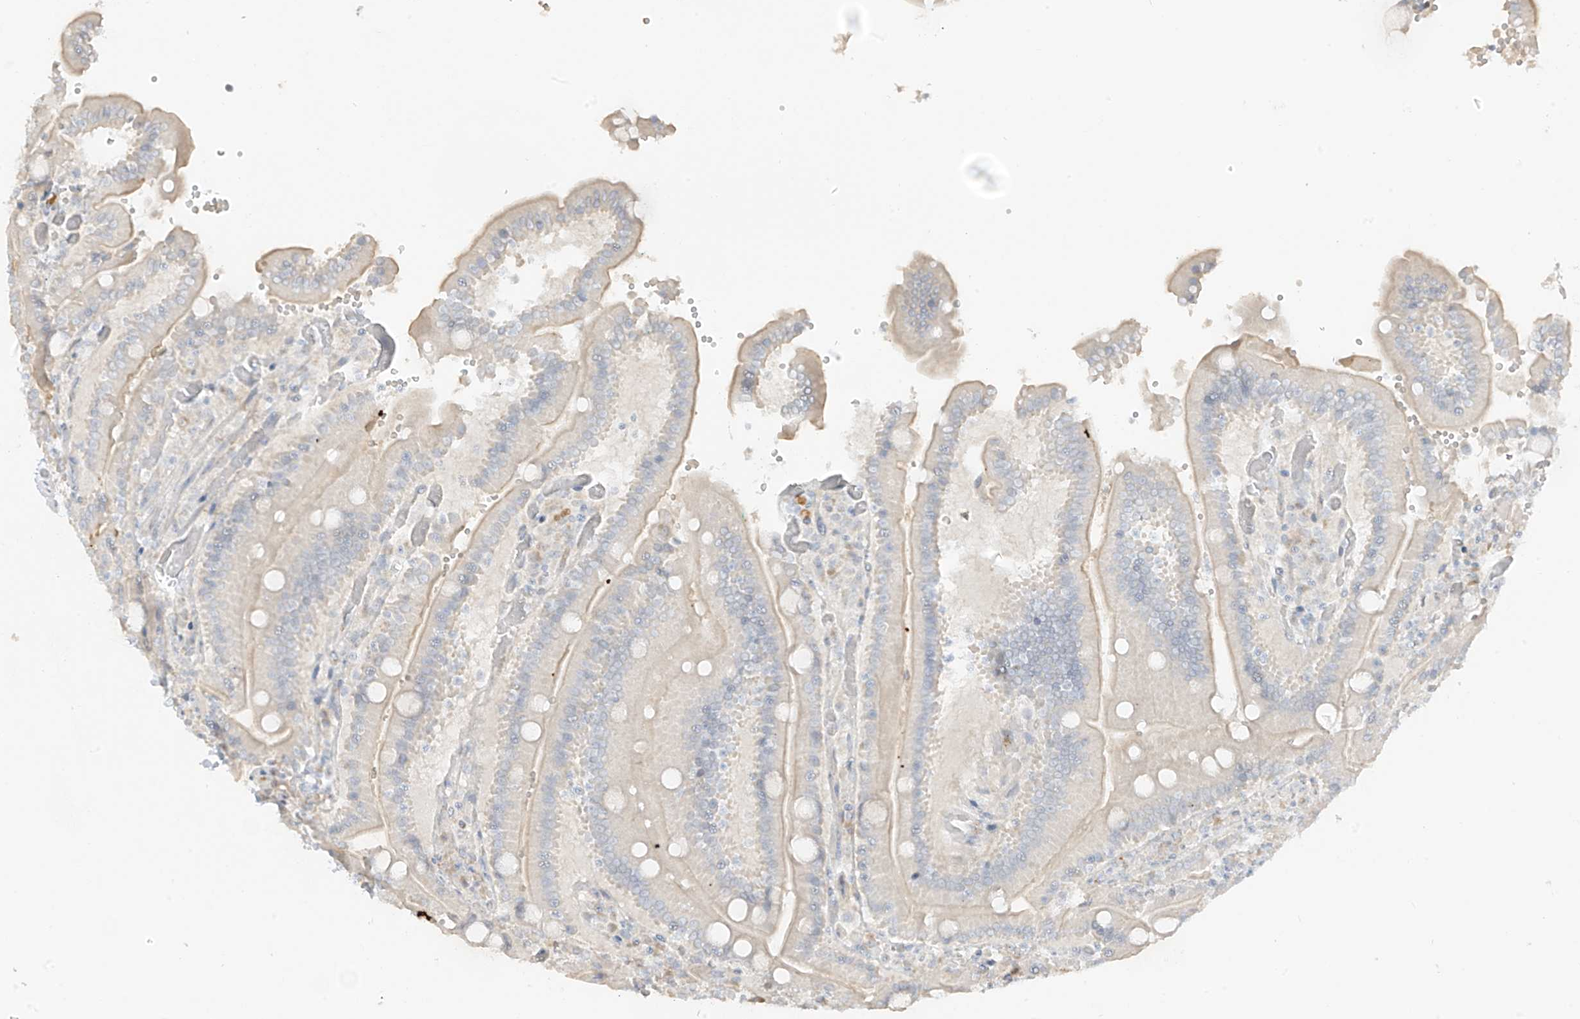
{"staining": {"intensity": "moderate", "quantity": "<25%", "location": "cytoplasmic/membranous"}, "tissue": "duodenum", "cell_type": "Glandular cells", "image_type": "normal", "snomed": [{"axis": "morphology", "description": "Normal tissue, NOS"}, {"axis": "topography", "description": "Duodenum"}], "caption": "Glandular cells exhibit low levels of moderate cytoplasmic/membranous staining in about <25% of cells in unremarkable duodenum. The staining was performed using DAB, with brown indicating positive protein expression. Nuclei are stained blue with hematoxylin.", "gene": "DCDC2", "patient": {"sex": "female", "age": 62}}